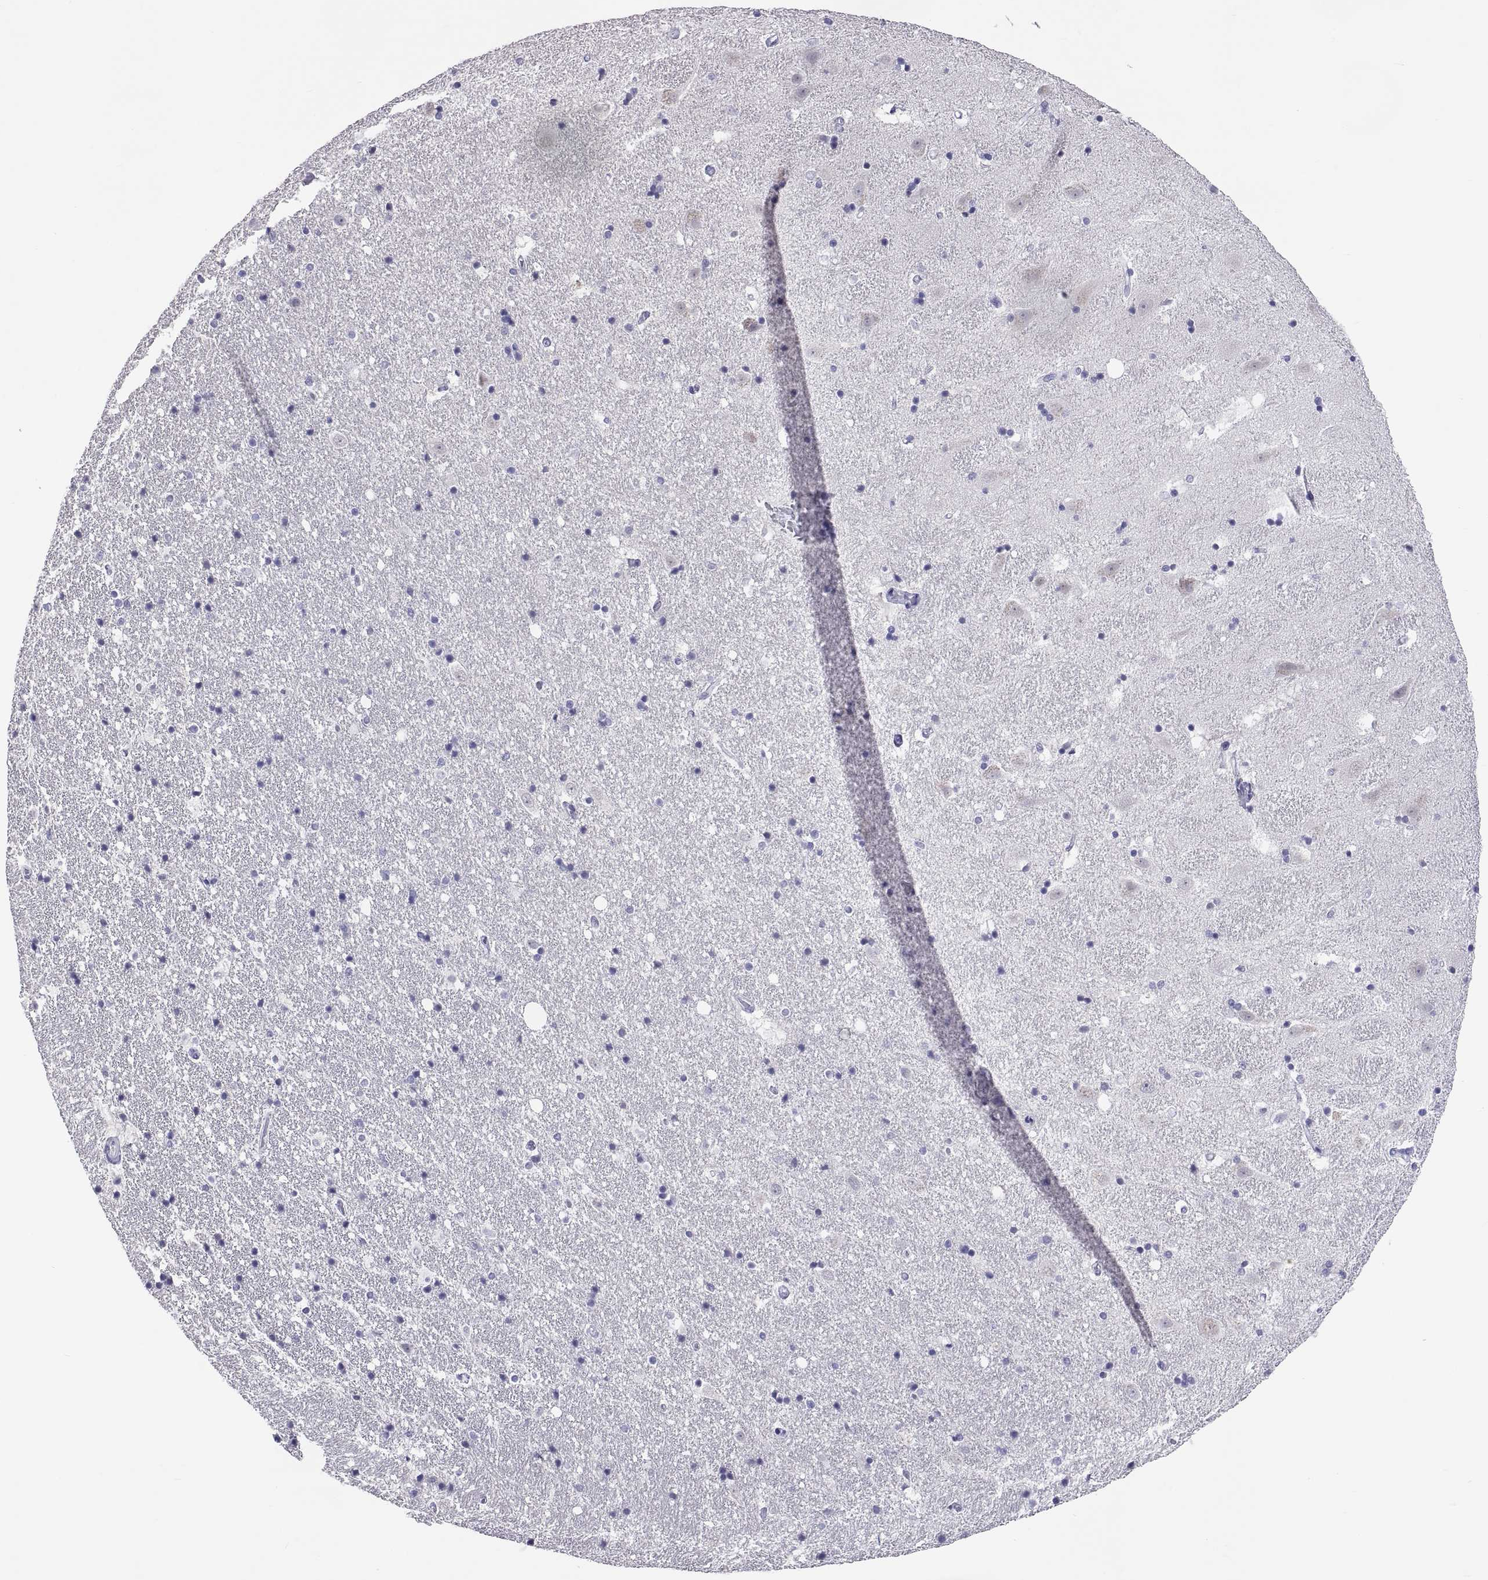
{"staining": {"intensity": "negative", "quantity": "none", "location": "none"}, "tissue": "hippocampus", "cell_type": "Glial cells", "image_type": "normal", "snomed": [{"axis": "morphology", "description": "Normal tissue, NOS"}, {"axis": "topography", "description": "Hippocampus"}], "caption": "DAB (3,3'-diaminobenzidine) immunohistochemical staining of benign hippocampus shows no significant staining in glial cells. (DAB (3,3'-diaminobenzidine) immunohistochemistry (IHC), high magnification).", "gene": "BSPH1", "patient": {"sex": "male", "age": 49}}